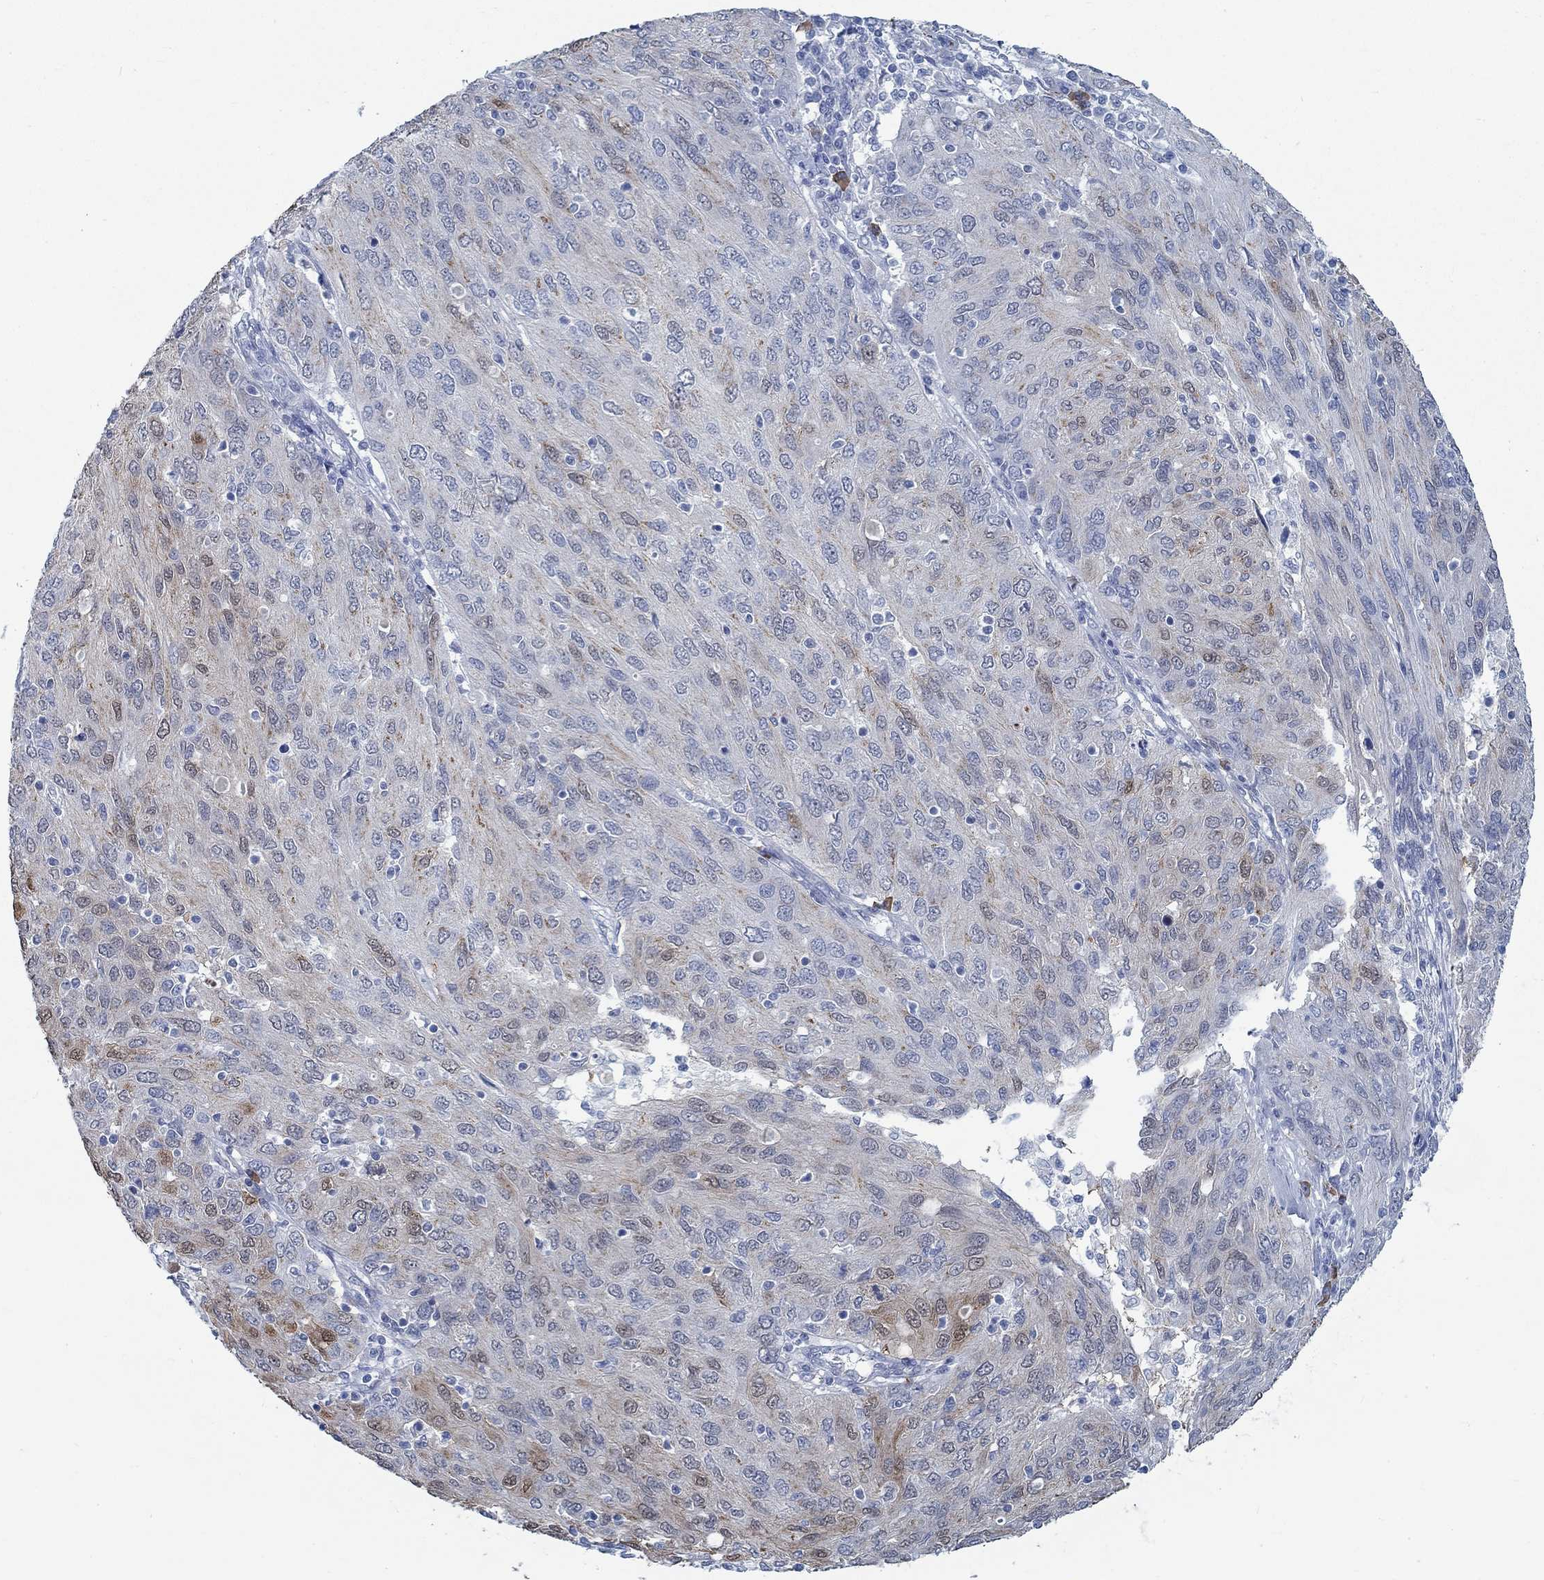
{"staining": {"intensity": "moderate", "quantity": "<25%", "location": "cytoplasmic/membranous,nuclear"}, "tissue": "ovarian cancer", "cell_type": "Tumor cells", "image_type": "cancer", "snomed": [{"axis": "morphology", "description": "Carcinoma, endometroid"}, {"axis": "topography", "description": "Ovary"}], "caption": "Immunohistochemical staining of ovarian cancer (endometroid carcinoma) exhibits low levels of moderate cytoplasmic/membranous and nuclear protein staining in approximately <25% of tumor cells. Nuclei are stained in blue.", "gene": "TEKT4", "patient": {"sex": "female", "age": 50}}